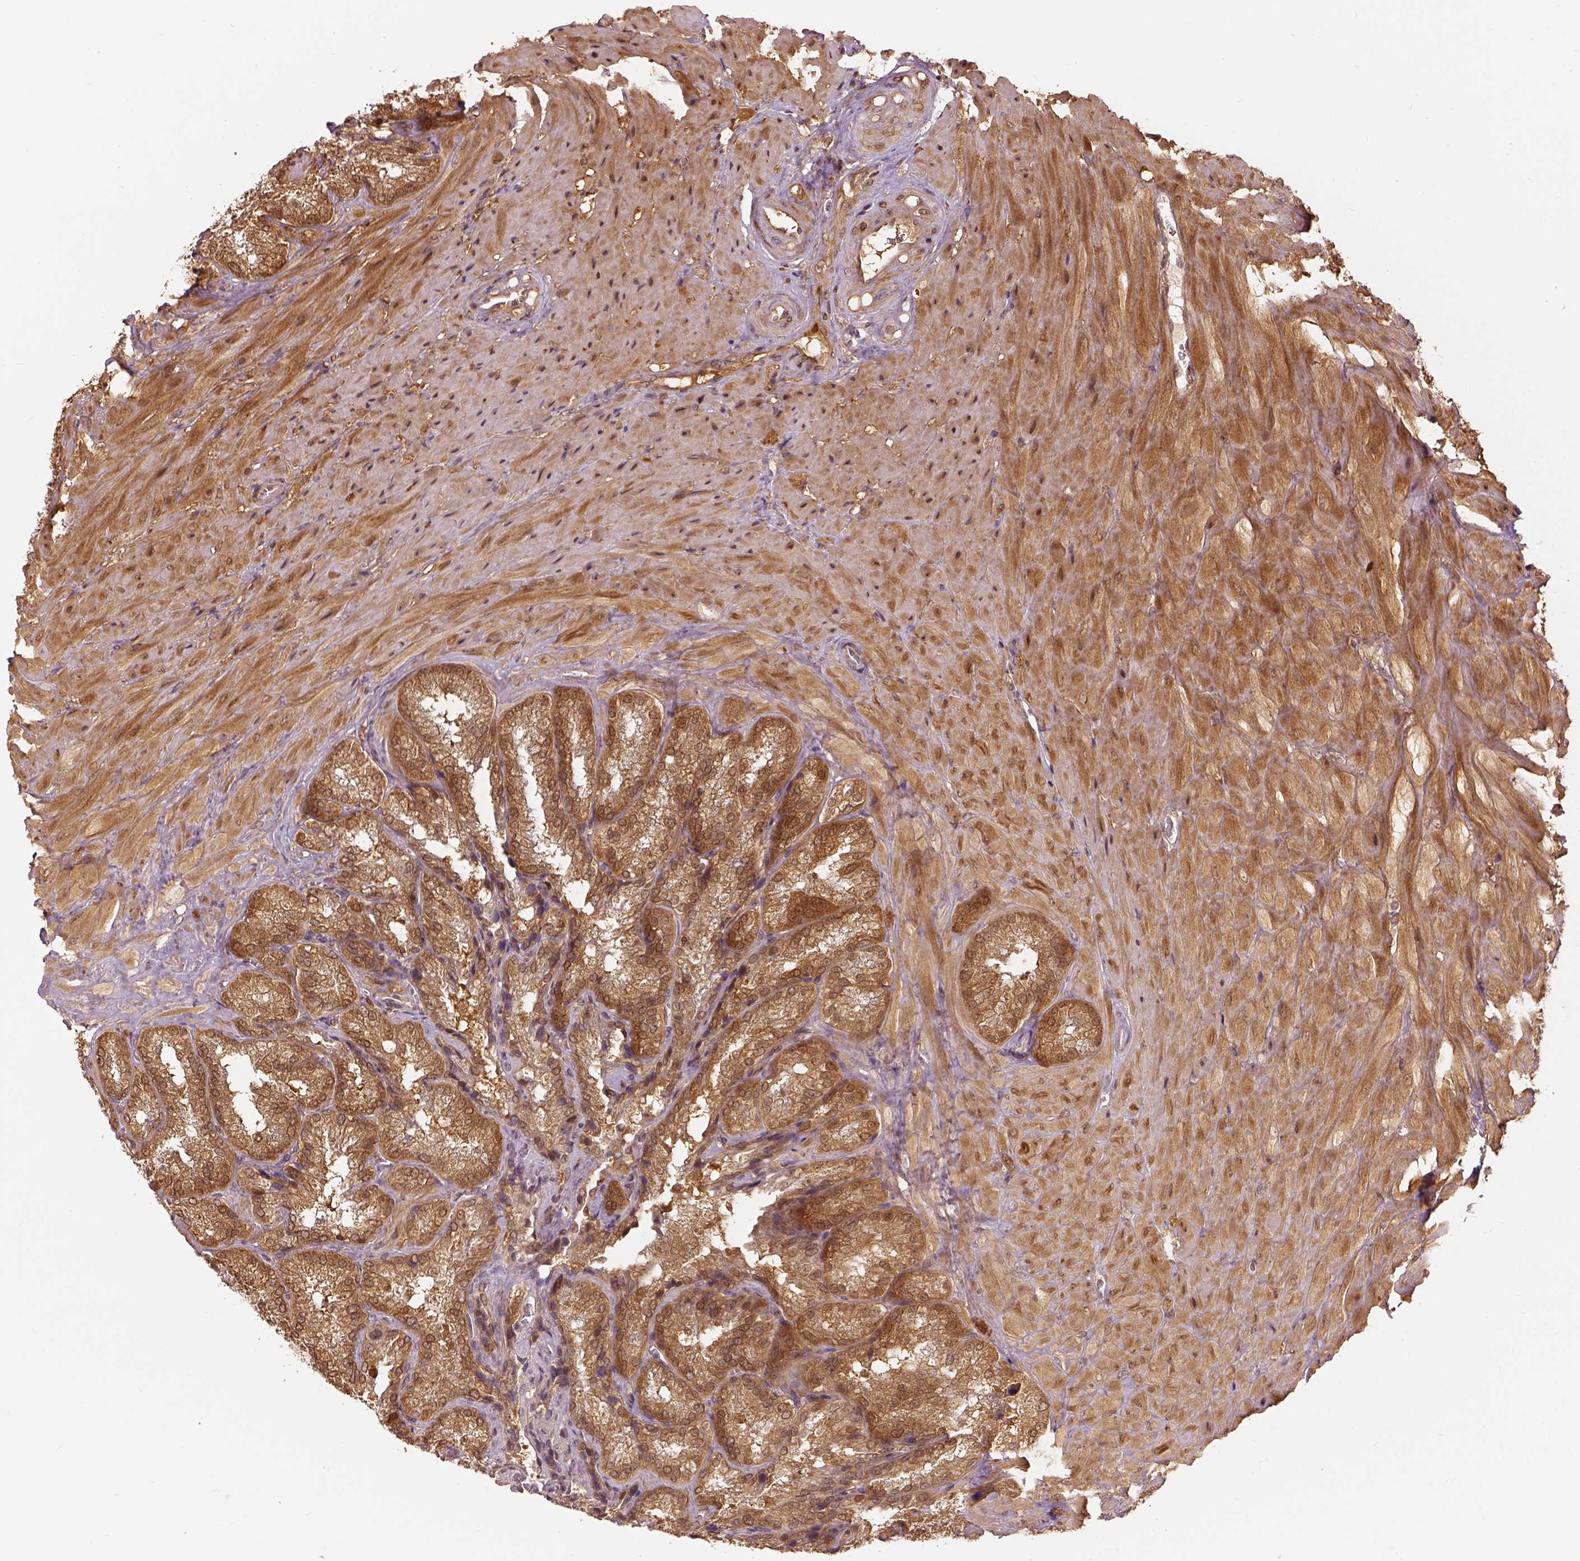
{"staining": {"intensity": "moderate", "quantity": ">75%", "location": "cytoplasmic/membranous"}, "tissue": "seminal vesicle", "cell_type": "Glandular cells", "image_type": "normal", "snomed": [{"axis": "morphology", "description": "Normal tissue, NOS"}, {"axis": "topography", "description": "Seminal veicle"}], "caption": "Immunohistochemistry photomicrograph of unremarkable seminal vesicle: human seminal vesicle stained using immunohistochemistry (IHC) displays medium levels of moderate protein expression localized specifically in the cytoplasmic/membranous of glandular cells, appearing as a cytoplasmic/membranous brown color.", "gene": "GPI", "patient": {"sex": "male", "age": 37}}